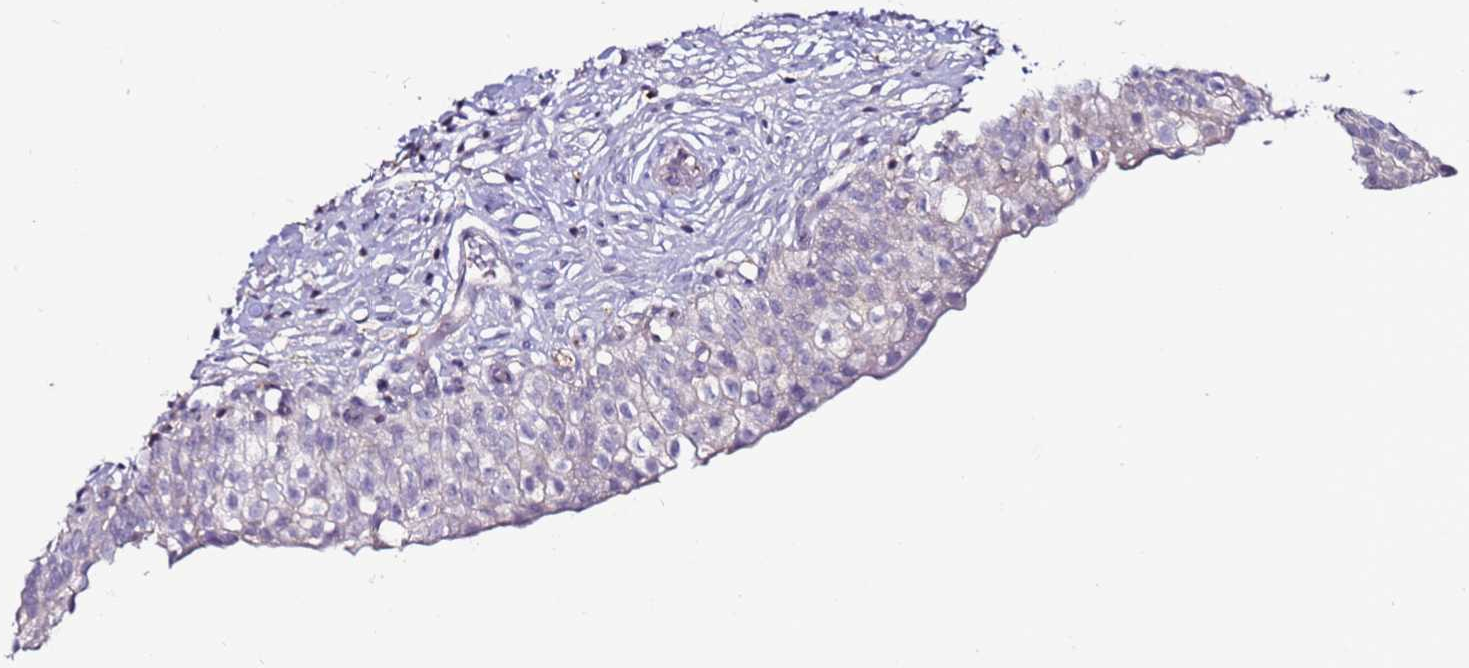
{"staining": {"intensity": "negative", "quantity": "none", "location": "none"}, "tissue": "urinary bladder", "cell_type": "Urothelial cells", "image_type": "normal", "snomed": [{"axis": "morphology", "description": "Normal tissue, NOS"}, {"axis": "topography", "description": "Urinary bladder"}], "caption": "Micrograph shows no significant protein positivity in urothelial cells of normal urinary bladder. The staining is performed using DAB (3,3'-diaminobenzidine) brown chromogen with nuclei counter-stained in using hematoxylin.", "gene": "CLEC4M", "patient": {"sex": "male", "age": 55}}